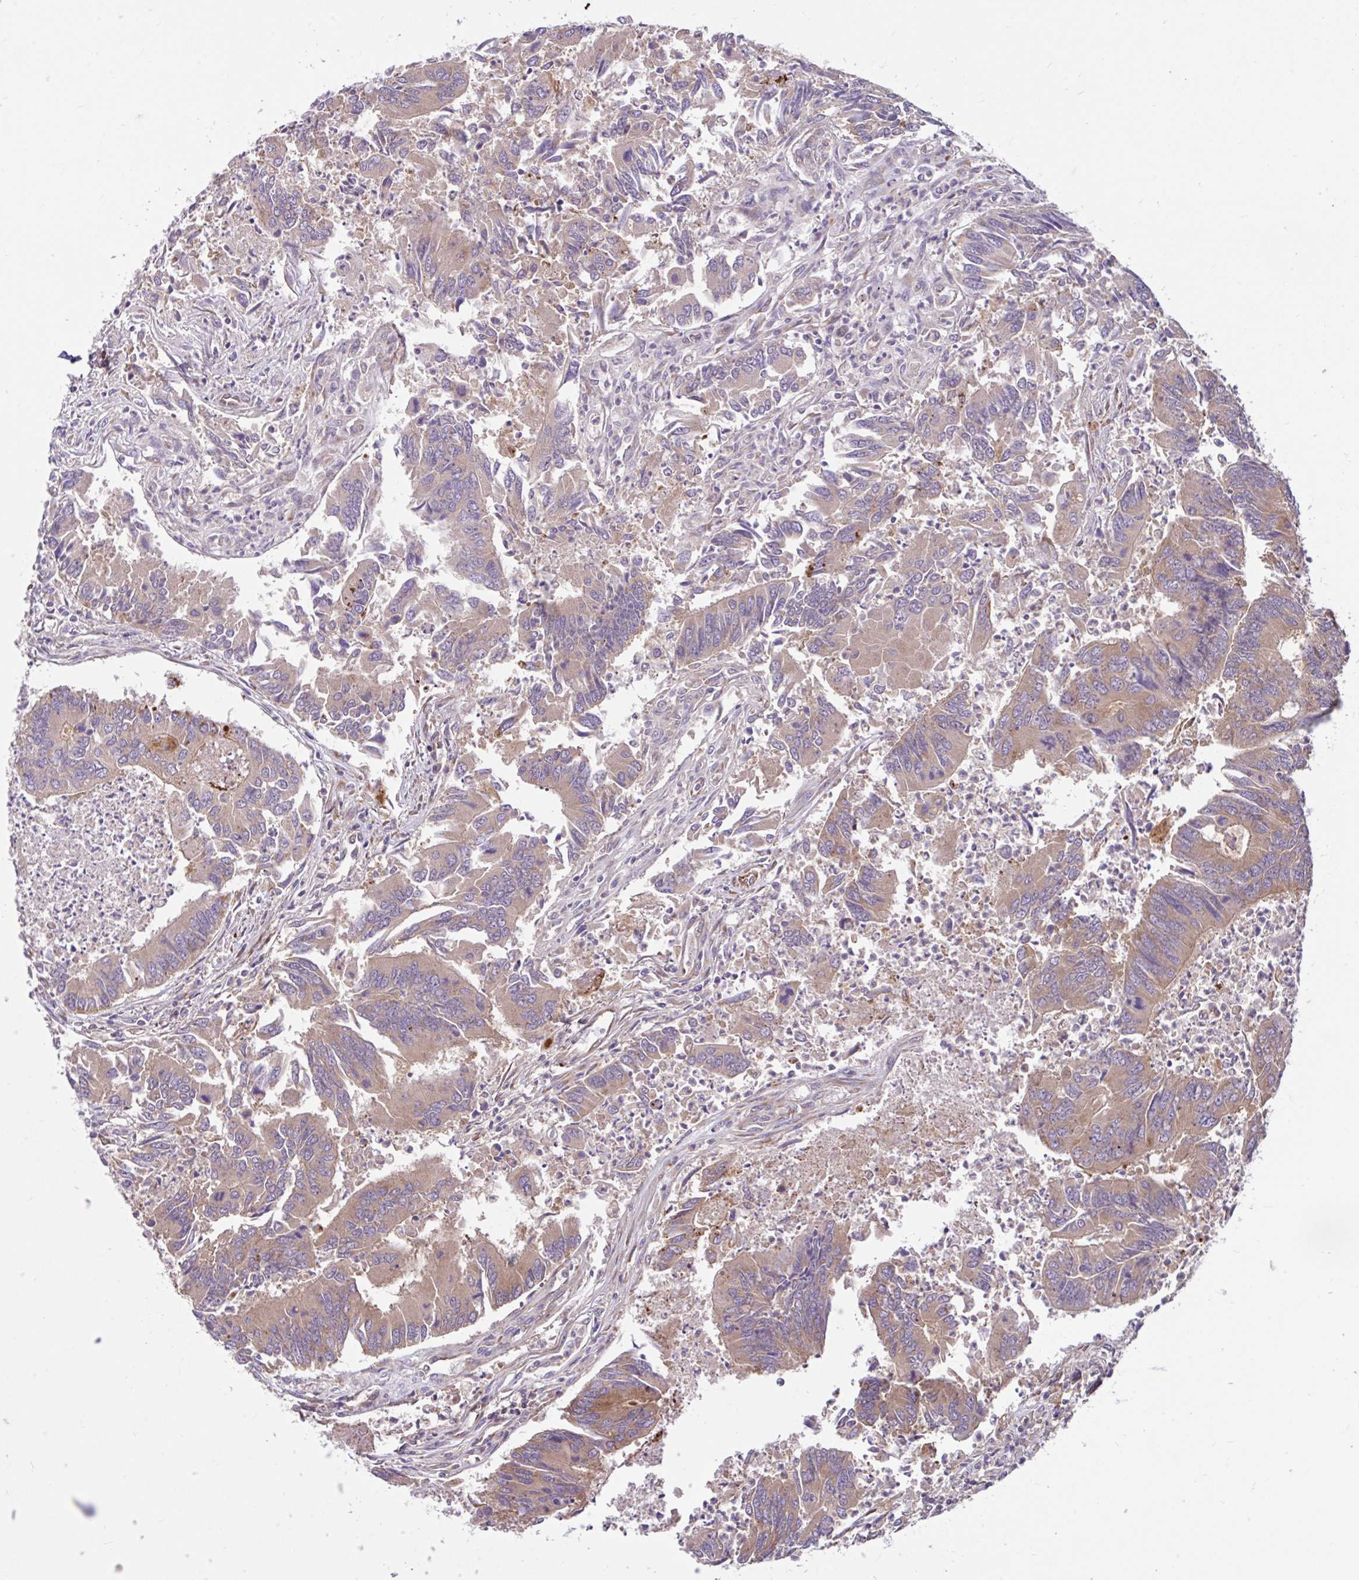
{"staining": {"intensity": "strong", "quantity": "<25%", "location": "cytoplasmic/membranous"}, "tissue": "colorectal cancer", "cell_type": "Tumor cells", "image_type": "cancer", "snomed": [{"axis": "morphology", "description": "Adenocarcinoma, NOS"}, {"axis": "topography", "description": "Colon"}], "caption": "Immunohistochemistry (IHC) staining of colorectal cancer (adenocarcinoma), which displays medium levels of strong cytoplasmic/membranous staining in about <25% of tumor cells indicating strong cytoplasmic/membranous protein expression. The staining was performed using DAB (3,3'-diaminobenzidine) (brown) for protein detection and nuclei were counterstained in hematoxylin (blue).", "gene": "NTPCR", "patient": {"sex": "female", "age": 67}}